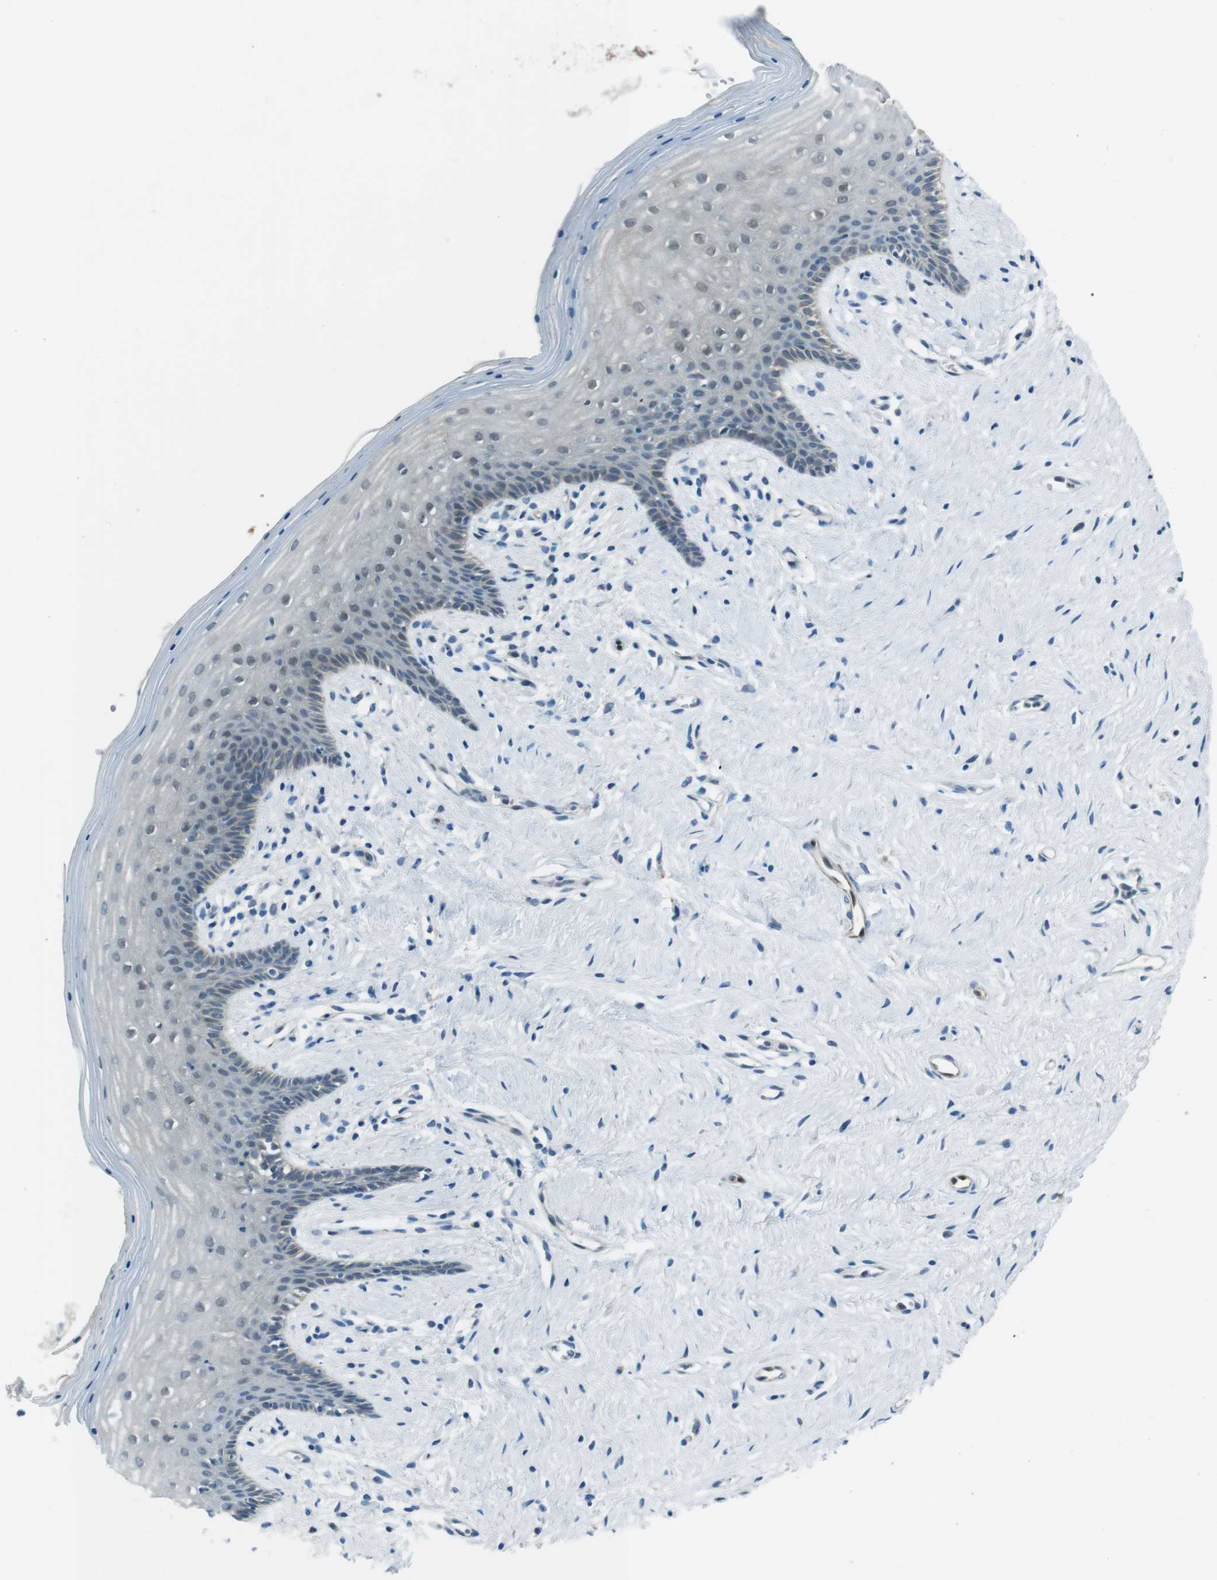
{"staining": {"intensity": "weak", "quantity": "<25%", "location": "cytoplasmic/membranous"}, "tissue": "vagina", "cell_type": "Squamous epithelial cells", "image_type": "normal", "snomed": [{"axis": "morphology", "description": "Normal tissue, NOS"}, {"axis": "topography", "description": "Vagina"}], "caption": "The micrograph reveals no staining of squamous epithelial cells in benign vagina.", "gene": "MFAP3", "patient": {"sex": "female", "age": 44}}